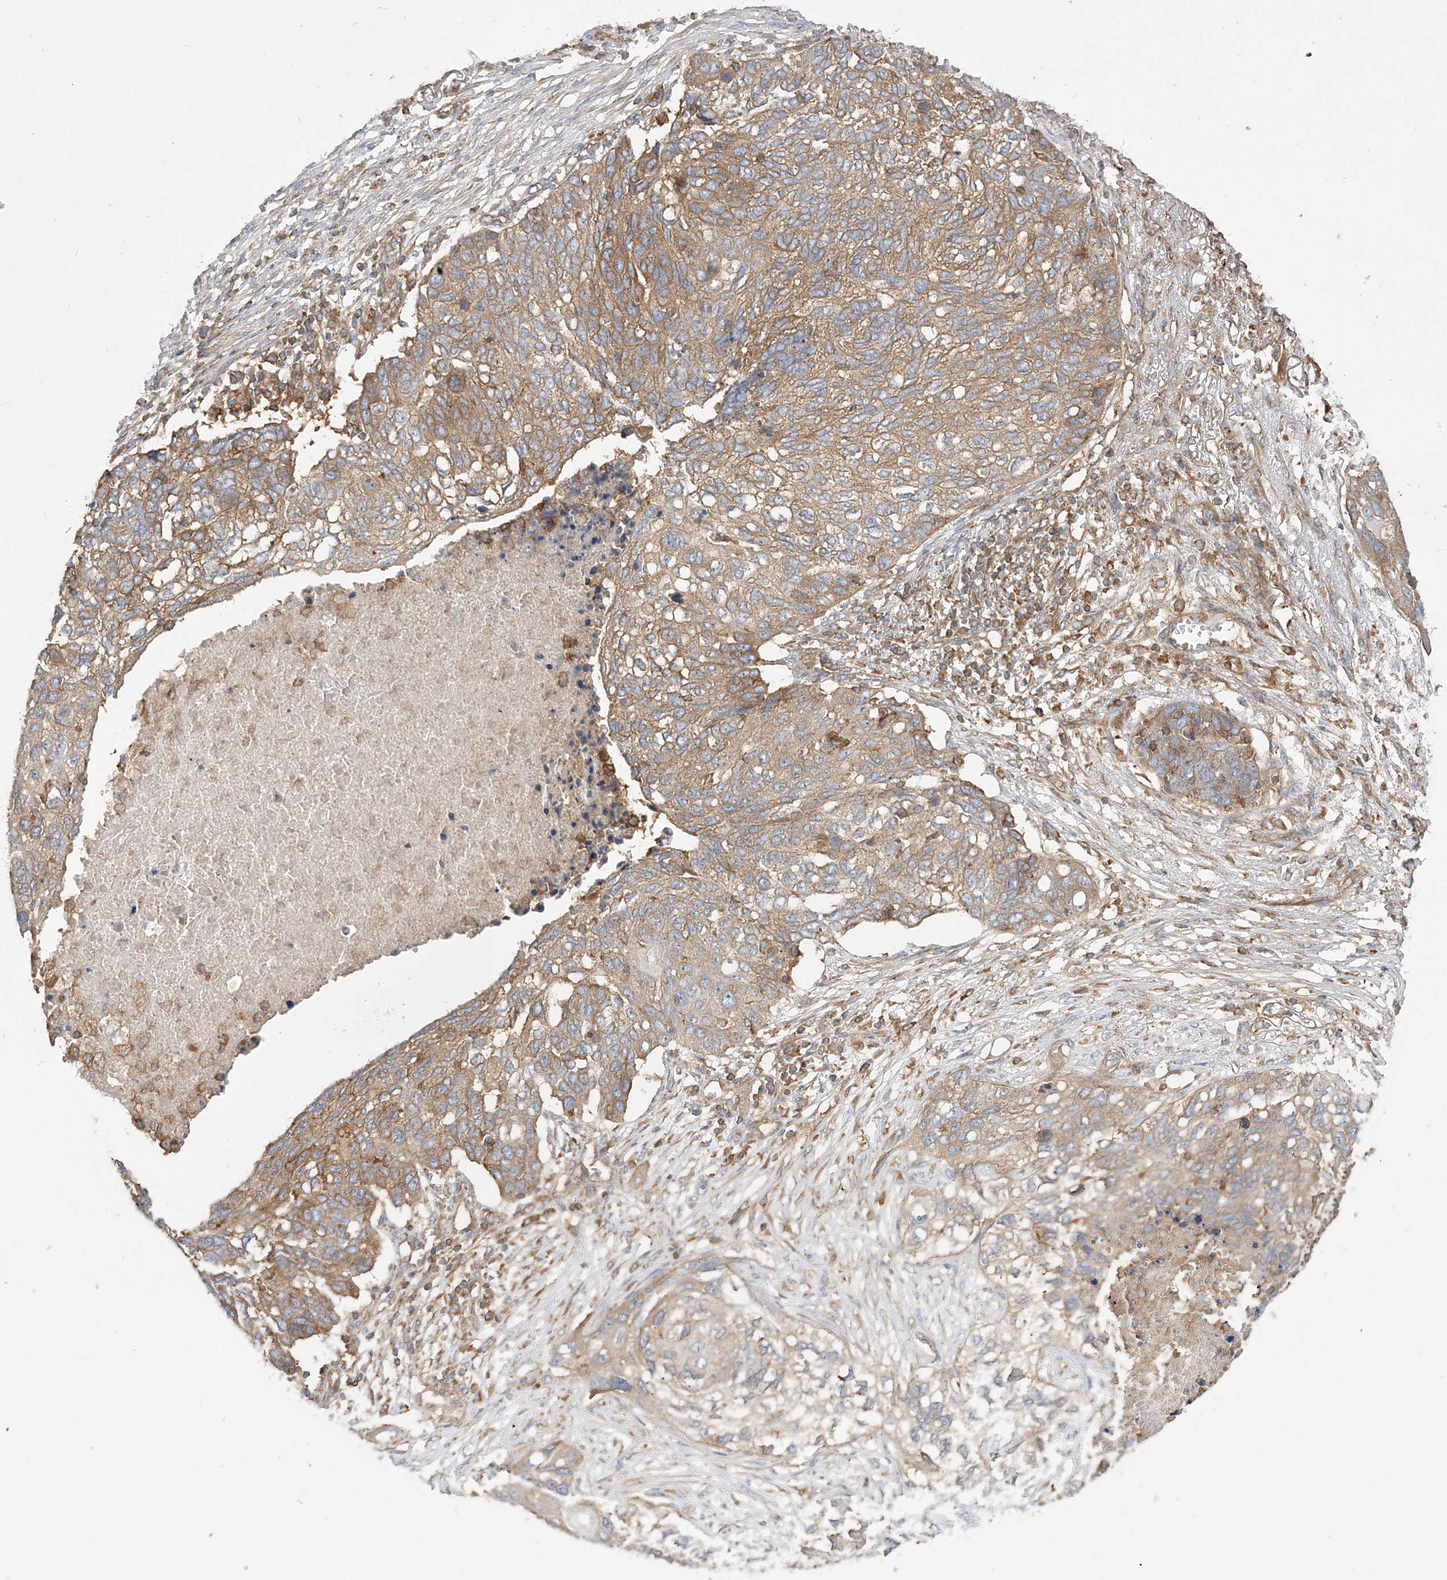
{"staining": {"intensity": "moderate", "quantity": "25%-75%", "location": "cytoplasmic/membranous"}, "tissue": "lung cancer", "cell_type": "Tumor cells", "image_type": "cancer", "snomed": [{"axis": "morphology", "description": "Squamous cell carcinoma, NOS"}, {"axis": "topography", "description": "Lung"}], "caption": "Human lung cancer (squamous cell carcinoma) stained with a protein marker displays moderate staining in tumor cells.", "gene": "TBC1D5", "patient": {"sex": "female", "age": 63}}